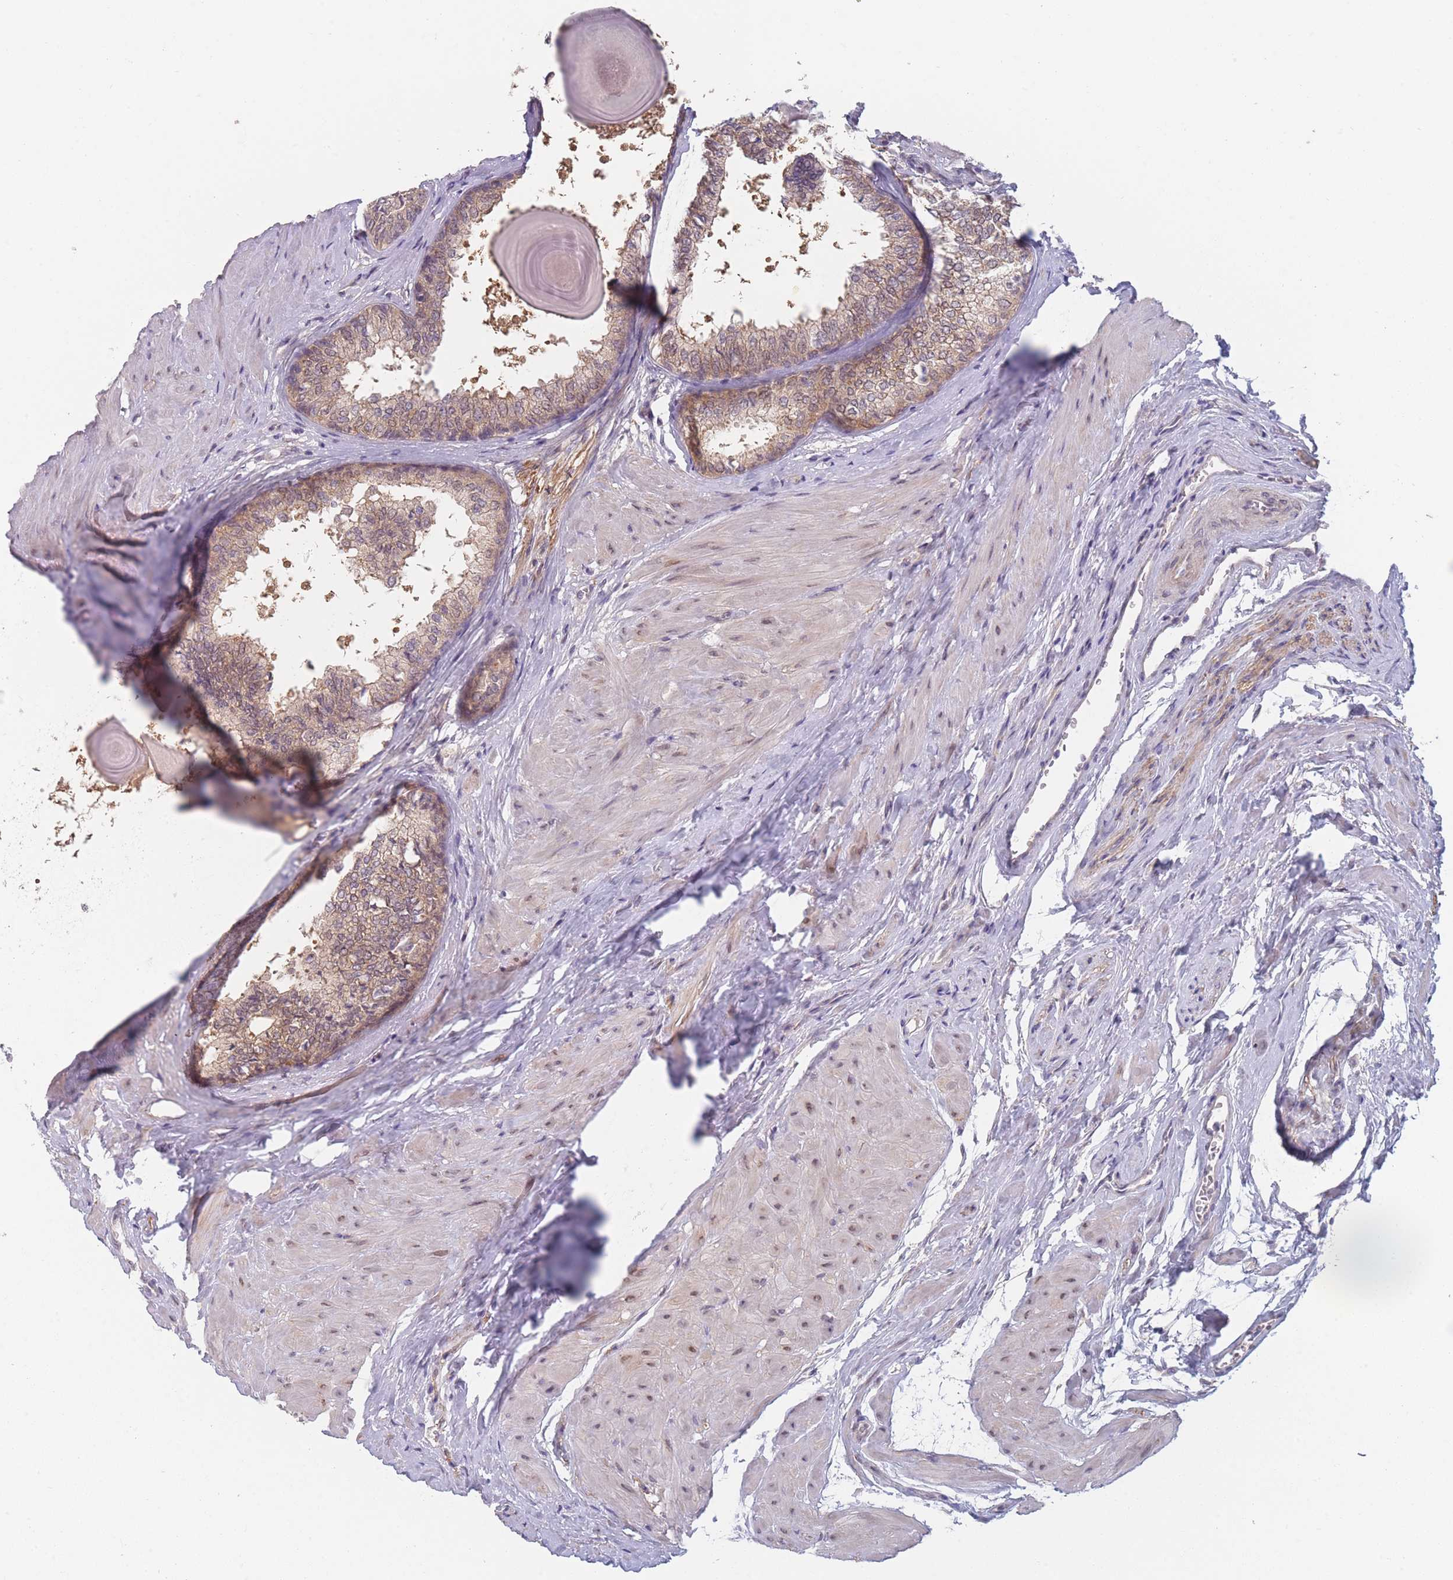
{"staining": {"intensity": "moderate", "quantity": "25%-75%", "location": "cytoplasmic/membranous"}, "tissue": "prostate", "cell_type": "Glandular cells", "image_type": "normal", "snomed": [{"axis": "morphology", "description": "Normal tissue, NOS"}, {"axis": "topography", "description": "Prostate"}], "caption": "IHC micrograph of normal human prostate stained for a protein (brown), which demonstrates medium levels of moderate cytoplasmic/membranous staining in about 25%-75% of glandular cells.", "gene": "ANKRD10", "patient": {"sex": "male", "age": 48}}